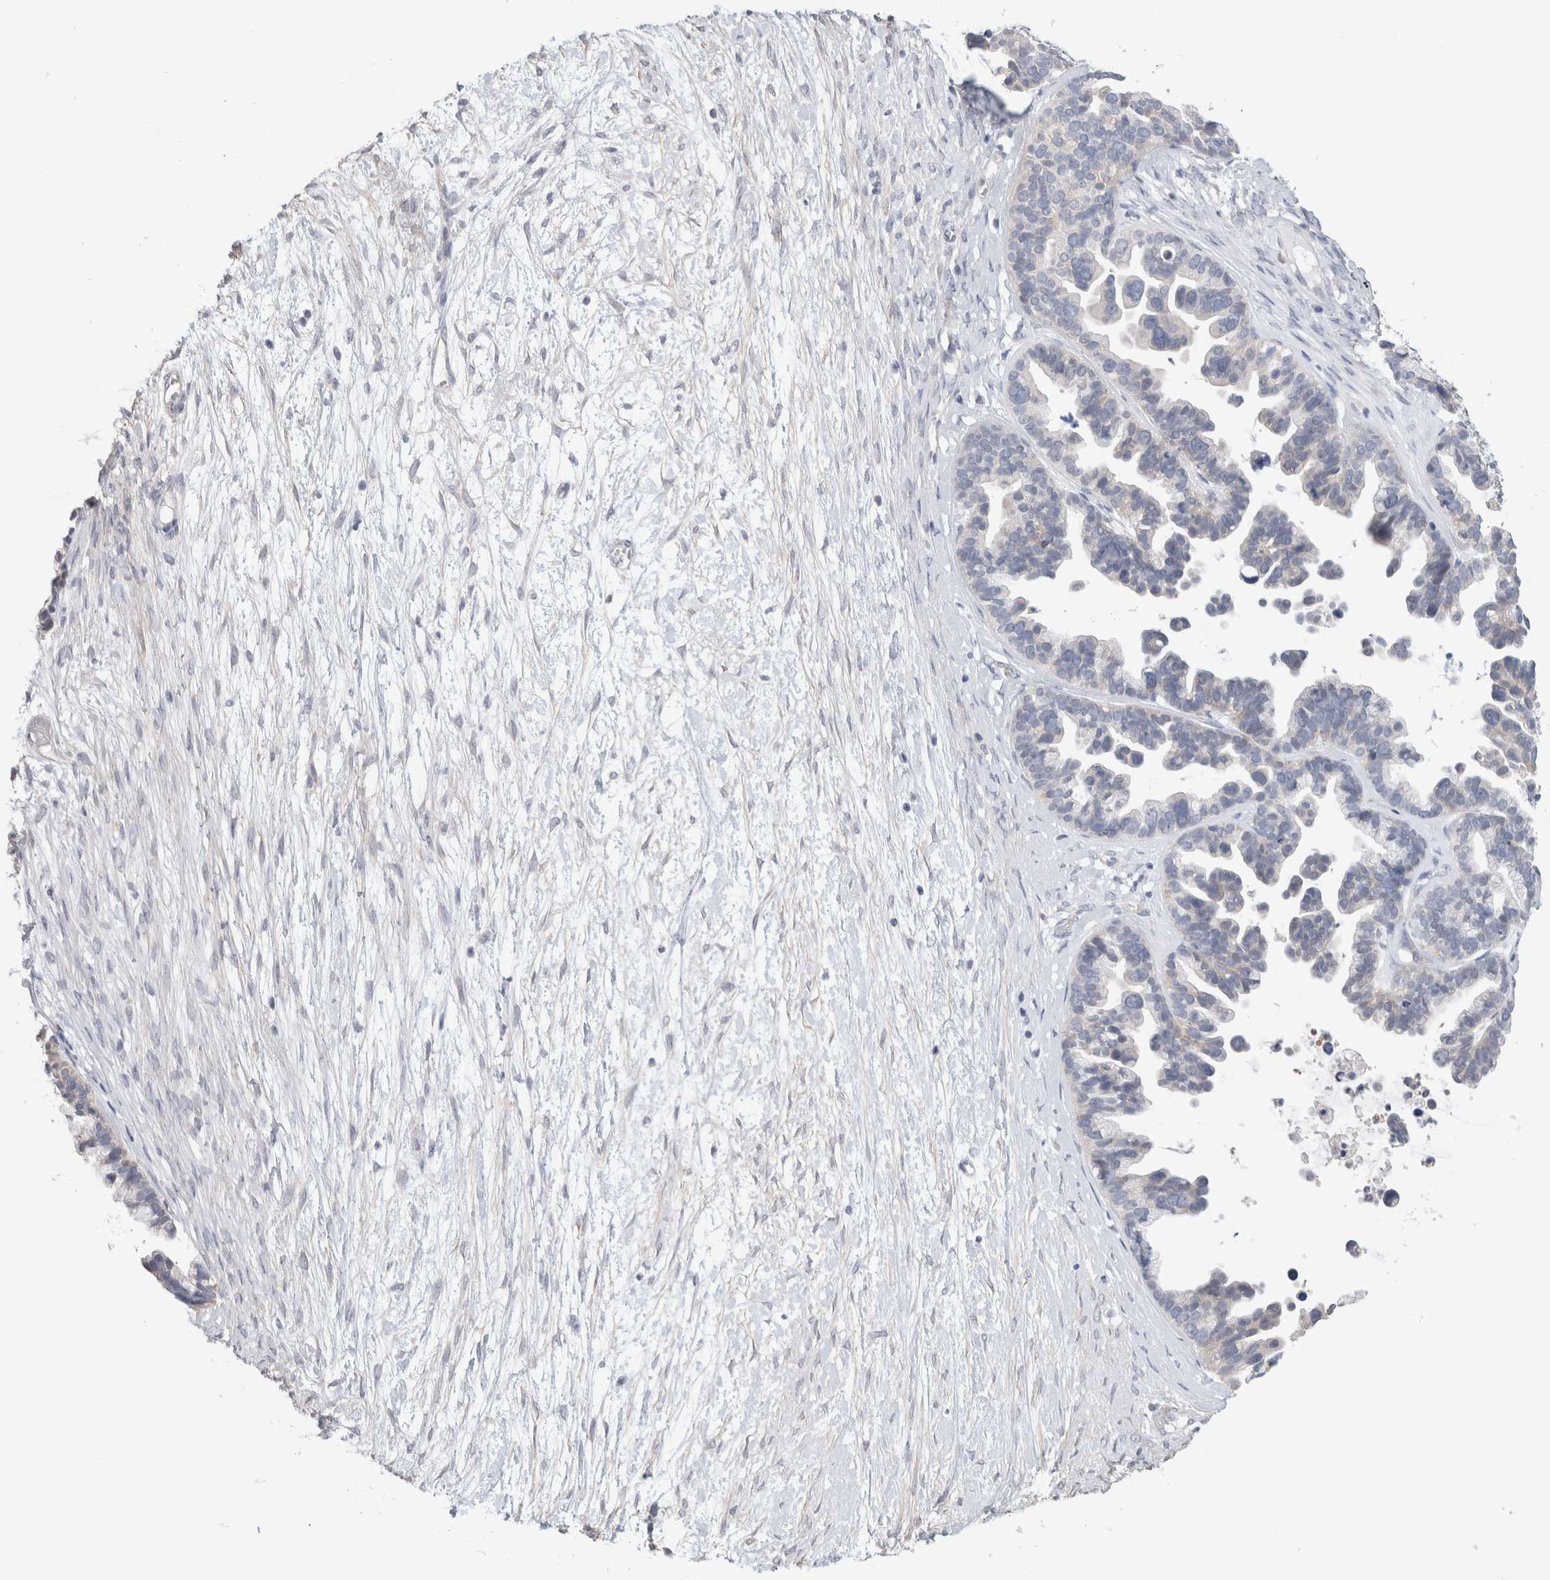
{"staining": {"intensity": "negative", "quantity": "none", "location": "none"}, "tissue": "ovarian cancer", "cell_type": "Tumor cells", "image_type": "cancer", "snomed": [{"axis": "morphology", "description": "Cystadenocarcinoma, serous, NOS"}, {"axis": "topography", "description": "Ovary"}], "caption": "Tumor cells are negative for protein expression in human serous cystadenocarcinoma (ovarian).", "gene": "DMD", "patient": {"sex": "female", "age": 56}}